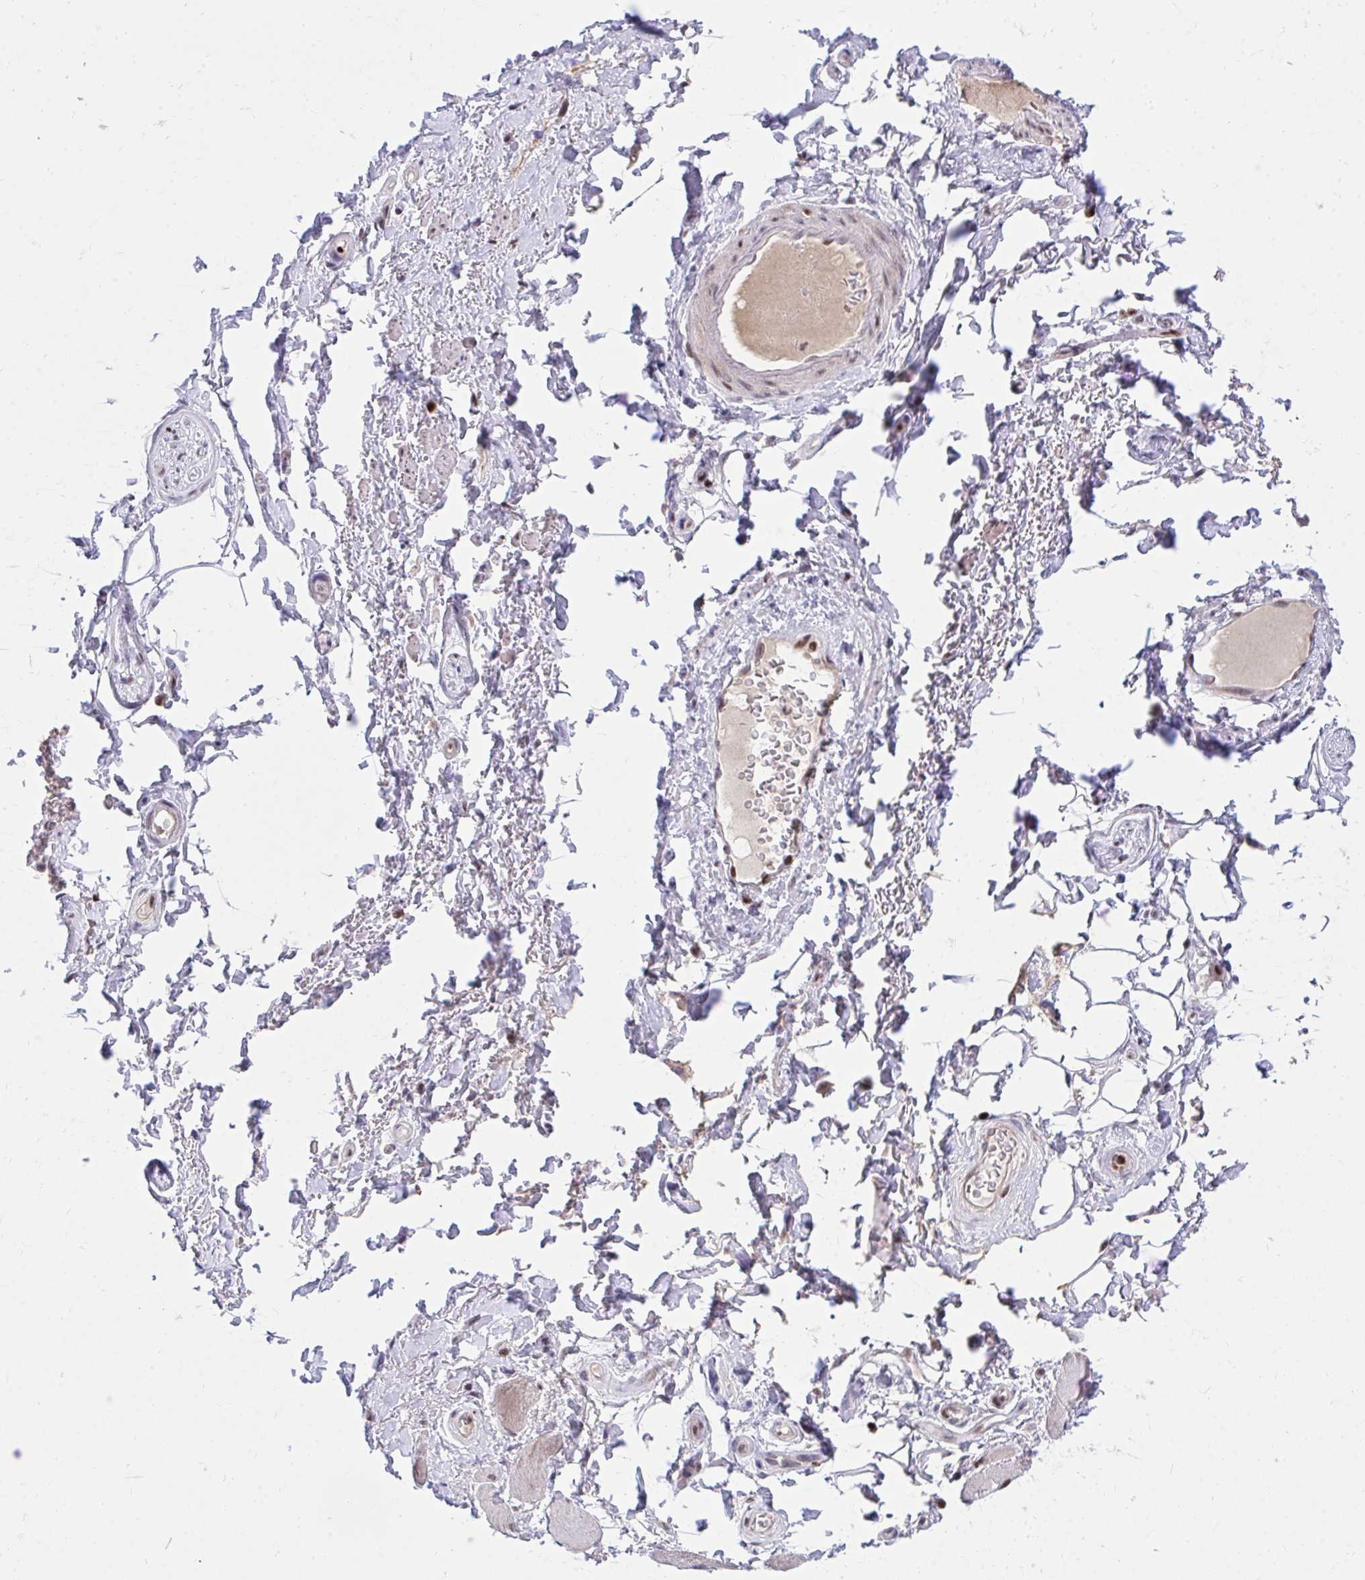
{"staining": {"intensity": "negative", "quantity": "none", "location": "none"}, "tissue": "adipose tissue", "cell_type": "Adipocytes", "image_type": "normal", "snomed": [{"axis": "morphology", "description": "Normal tissue, NOS"}, {"axis": "topography", "description": "Peripheral nerve tissue"}], "caption": "IHC photomicrograph of benign adipose tissue stained for a protein (brown), which shows no positivity in adipocytes.", "gene": "C14orf39", "patient": {"sex": "male", "age": 51}}